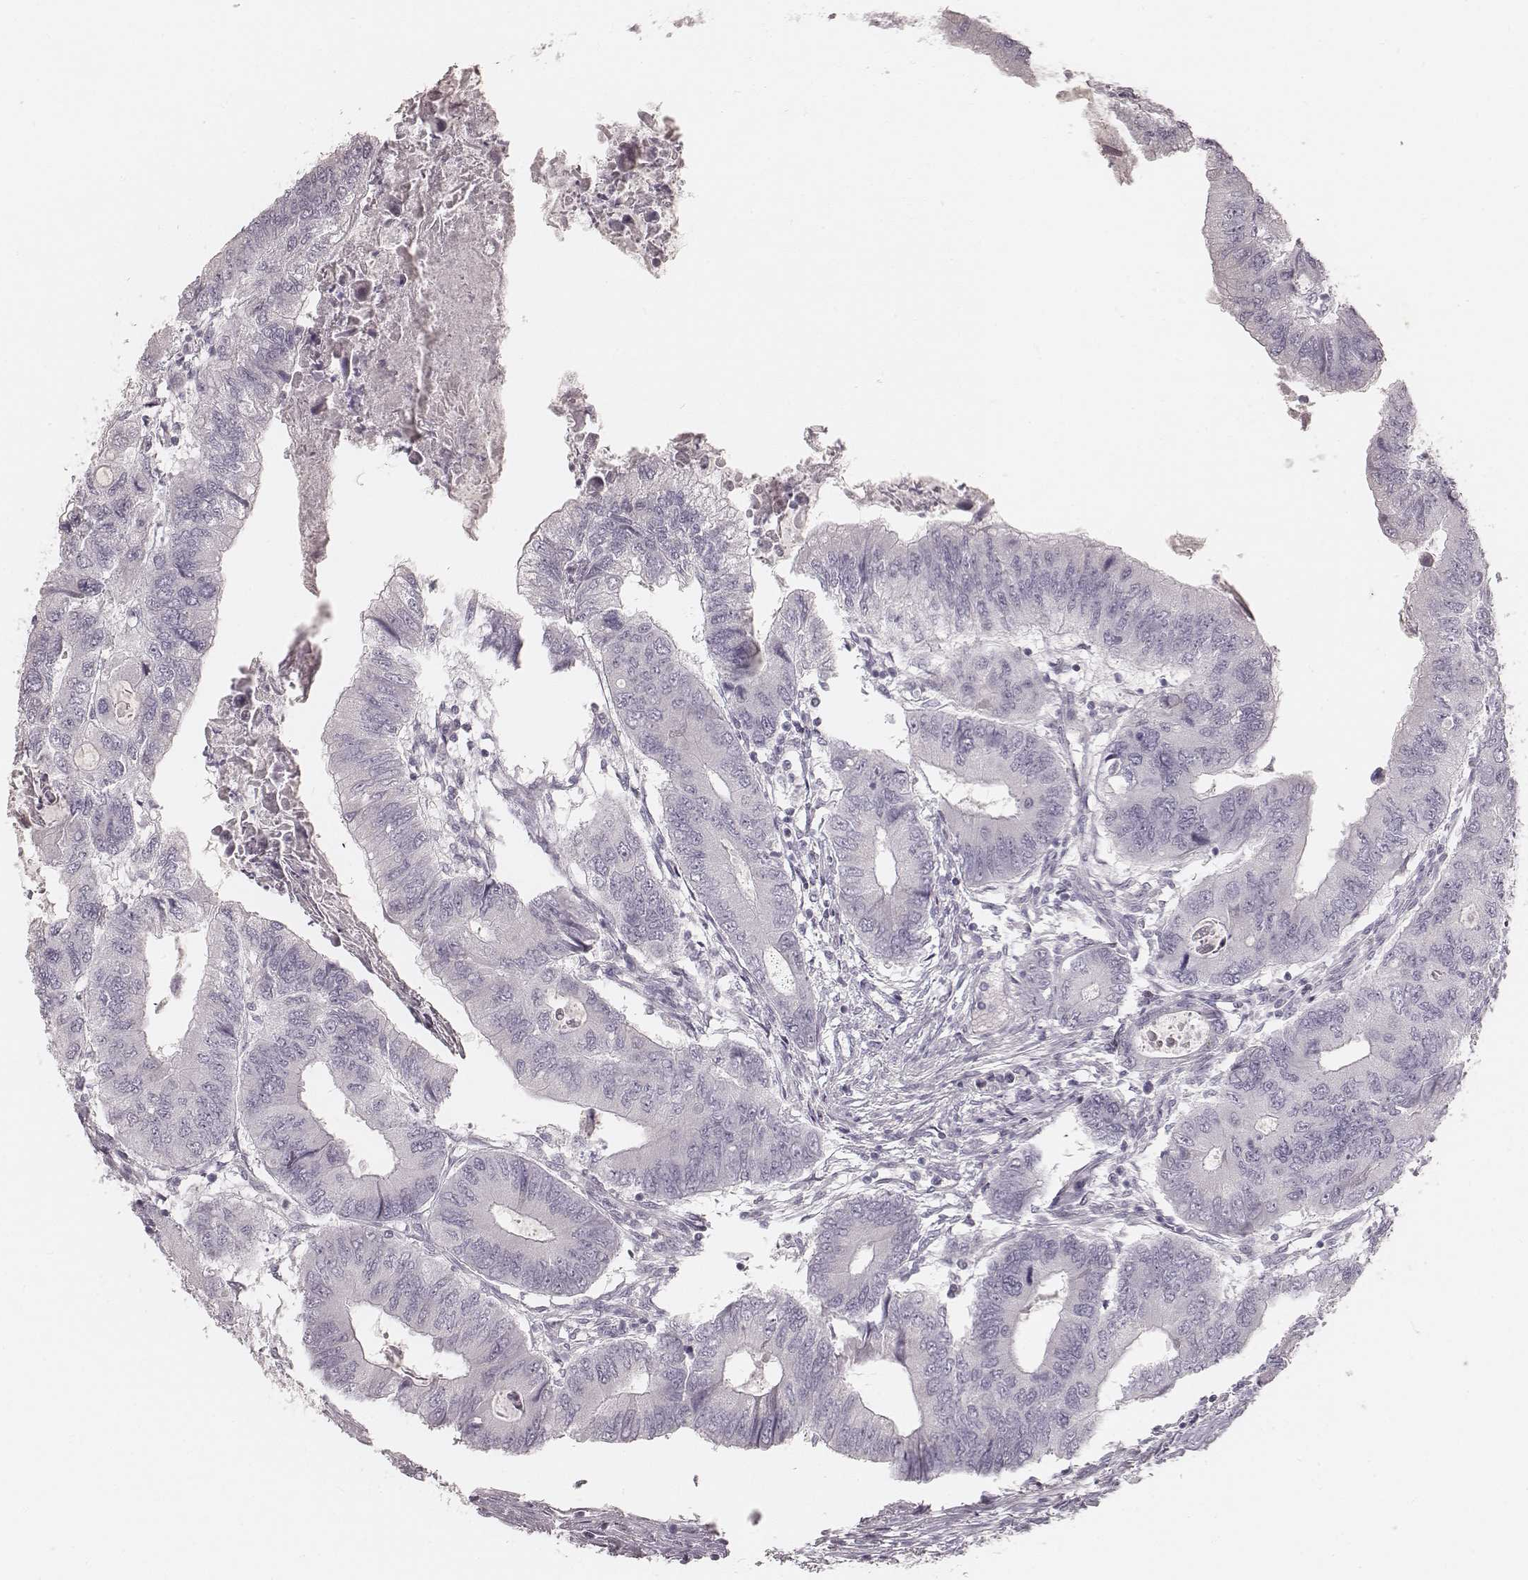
{"staining": {"intensity": "negative", "quantity": "none", "location": "none"}, "tissue": "colorectal cancer", "cell_type": "Tumor cells", "image_type": "cancer", "snomed": [{"axis": "morphology", "description": "Adenocarcinoma, NOS"}, {"axis": "topography", "description": "Colon"}], "caption": "High magnification brightfield microscopy of colorectal cancer stained with DAB (3,3'-diaminobenzidine) (brown) and counterstained with hematoxylin (blue): tumor cells show no significant positivity. (DAB (3,3'-diaminobenzidine) IHC, high magnification).", "gene": "KRT34", "patient": {"sex": "male", "age": 53}}